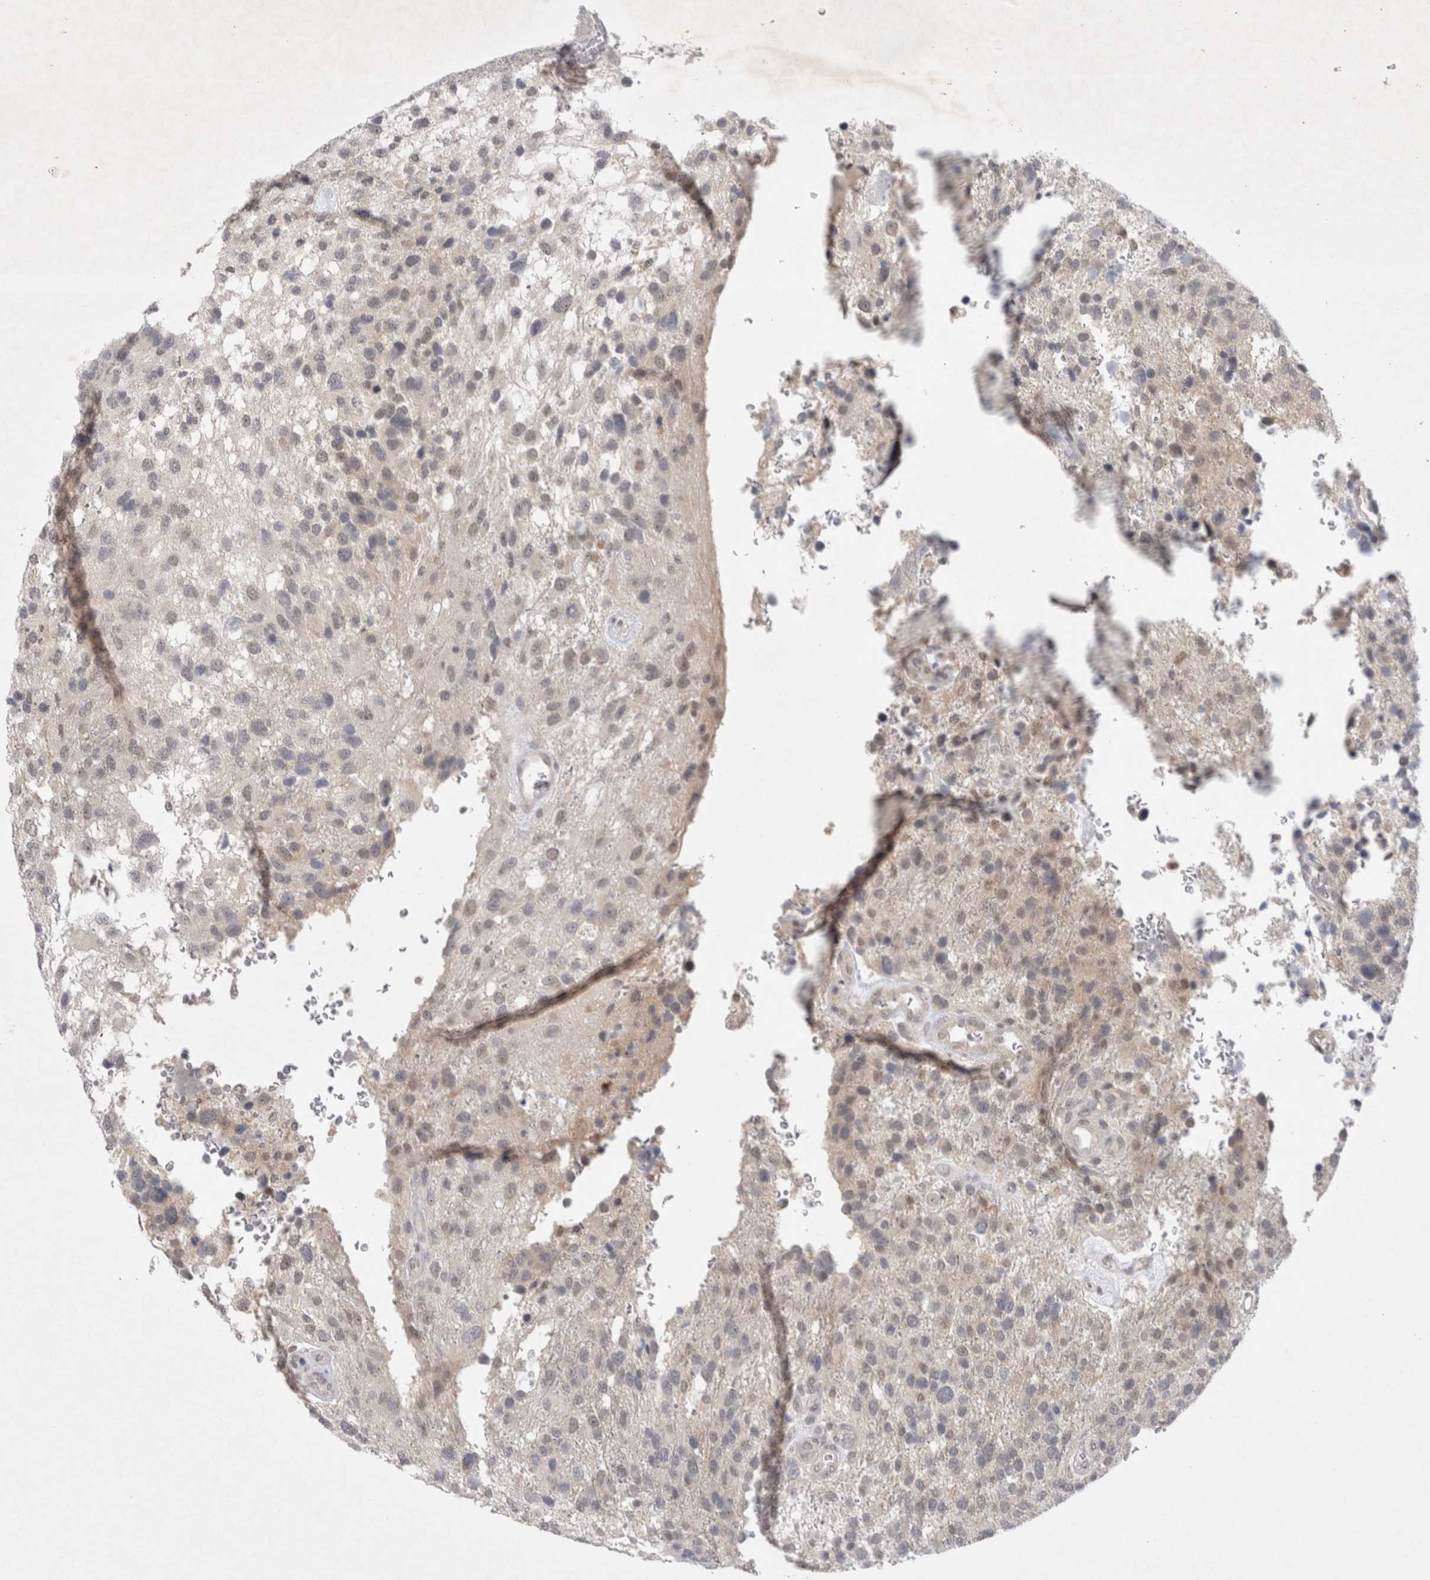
{"staining": {"intensity": "weak", "quantity": "<25%", "location": "nuclear"}, "tissue": "glioma", "cell_type": "Tumor cells", "image_type": "cancer", "snomed": [{"axis": "morphology", "description": "Glioma, malignant, High grade"}, {"axis": "topography", "description": "Brain"}], "caption": "Tumor cells show no significant protein expression in malignant high-grade glioma.", "gene": "FBXO42", "patient": {"sex": "female", "age": 58}}